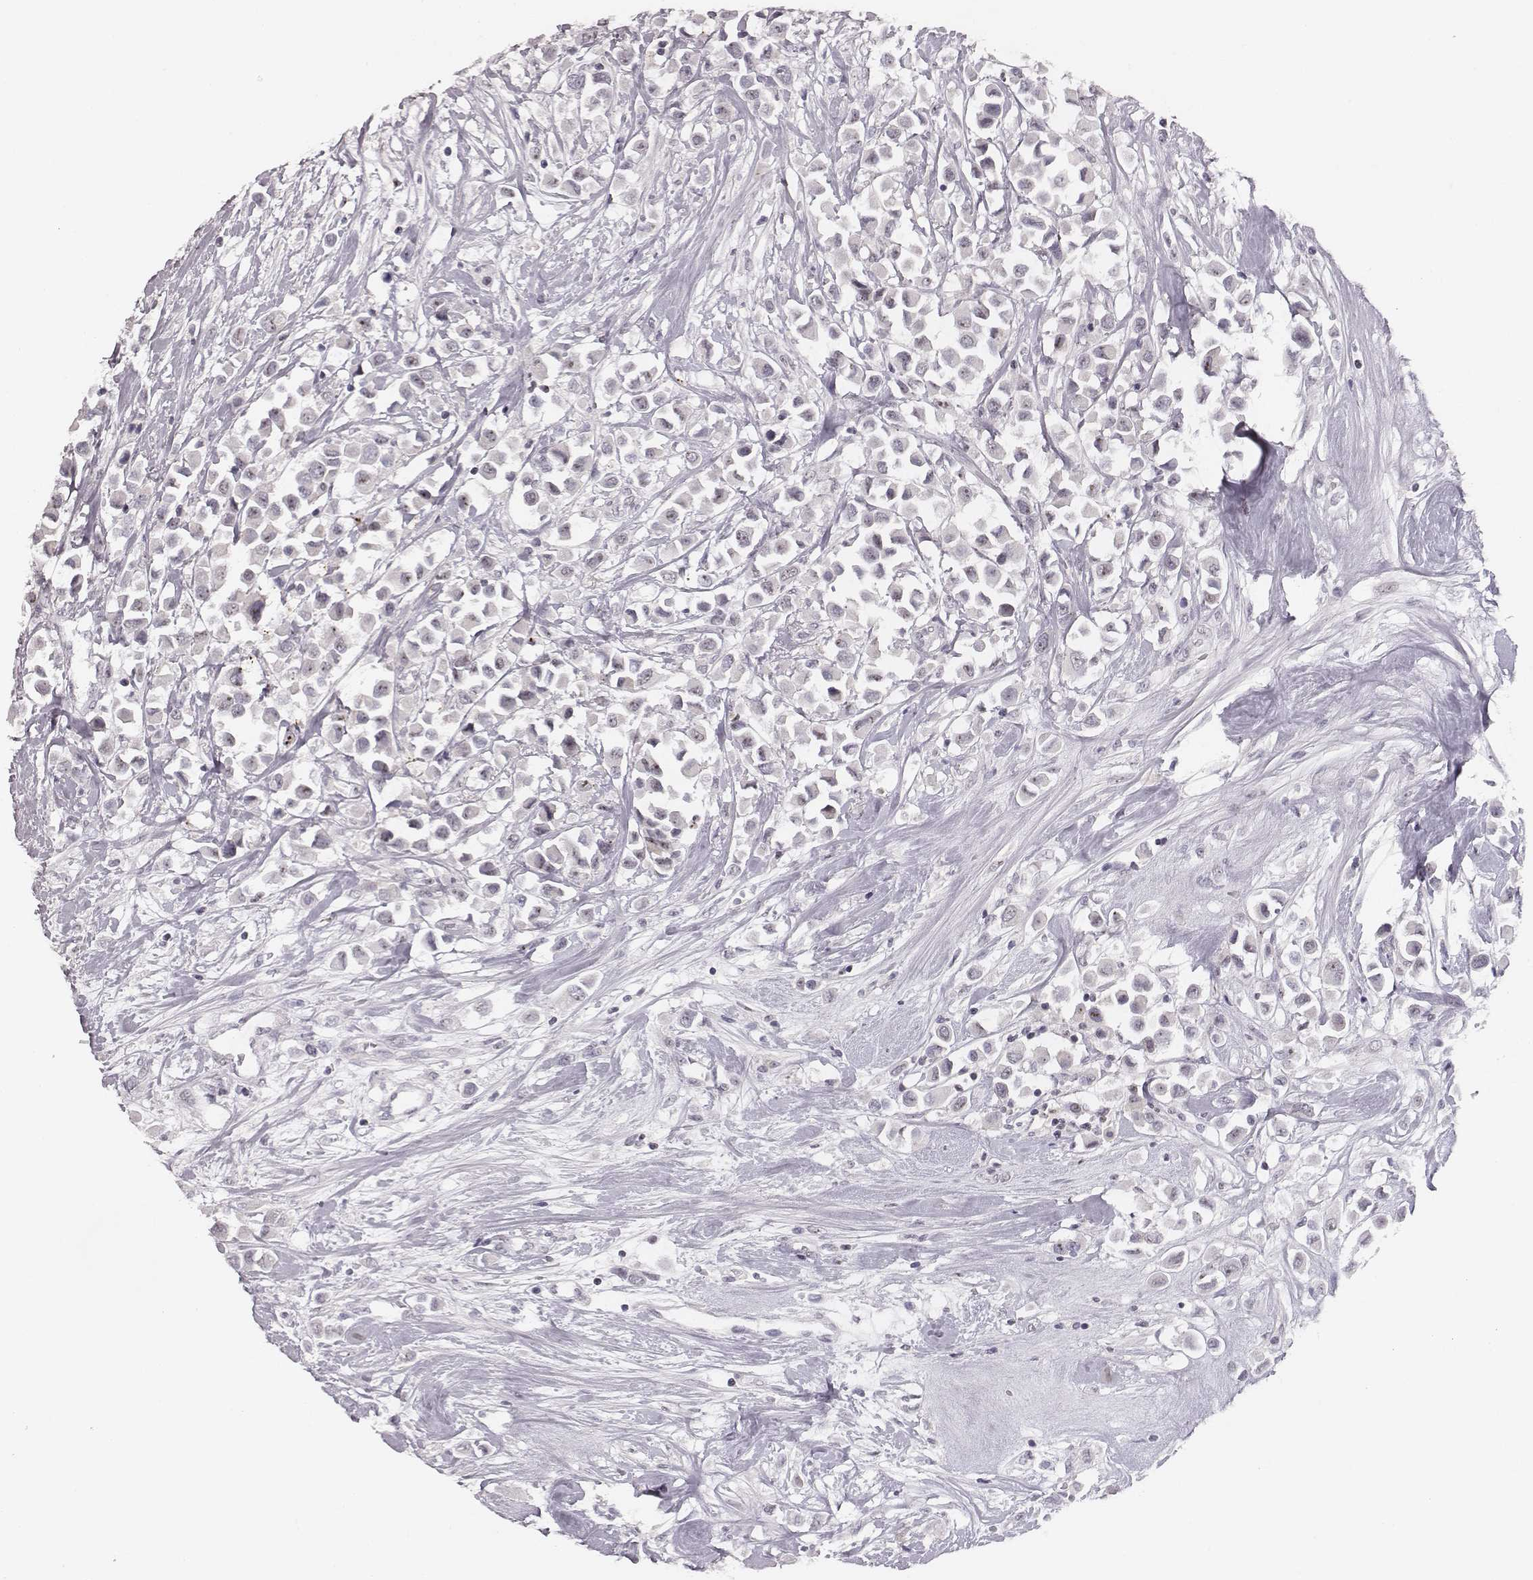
{"staining": {"intensity": "negative", "quantity": "none", "location": "none"}, "tissue": "breast cancer", "cell_type": "Tumor cells", "image_type": "cancer", "snomed": [{"axis": "morphology", "description": "Duct carcinoma"}, {"axis": "topography", "description": "Breast"}], "caption": "Tumor cells show no significant expression in breast cancer.", "gene": "NIFK", "patient": {"sex": "female", "age": 61}}